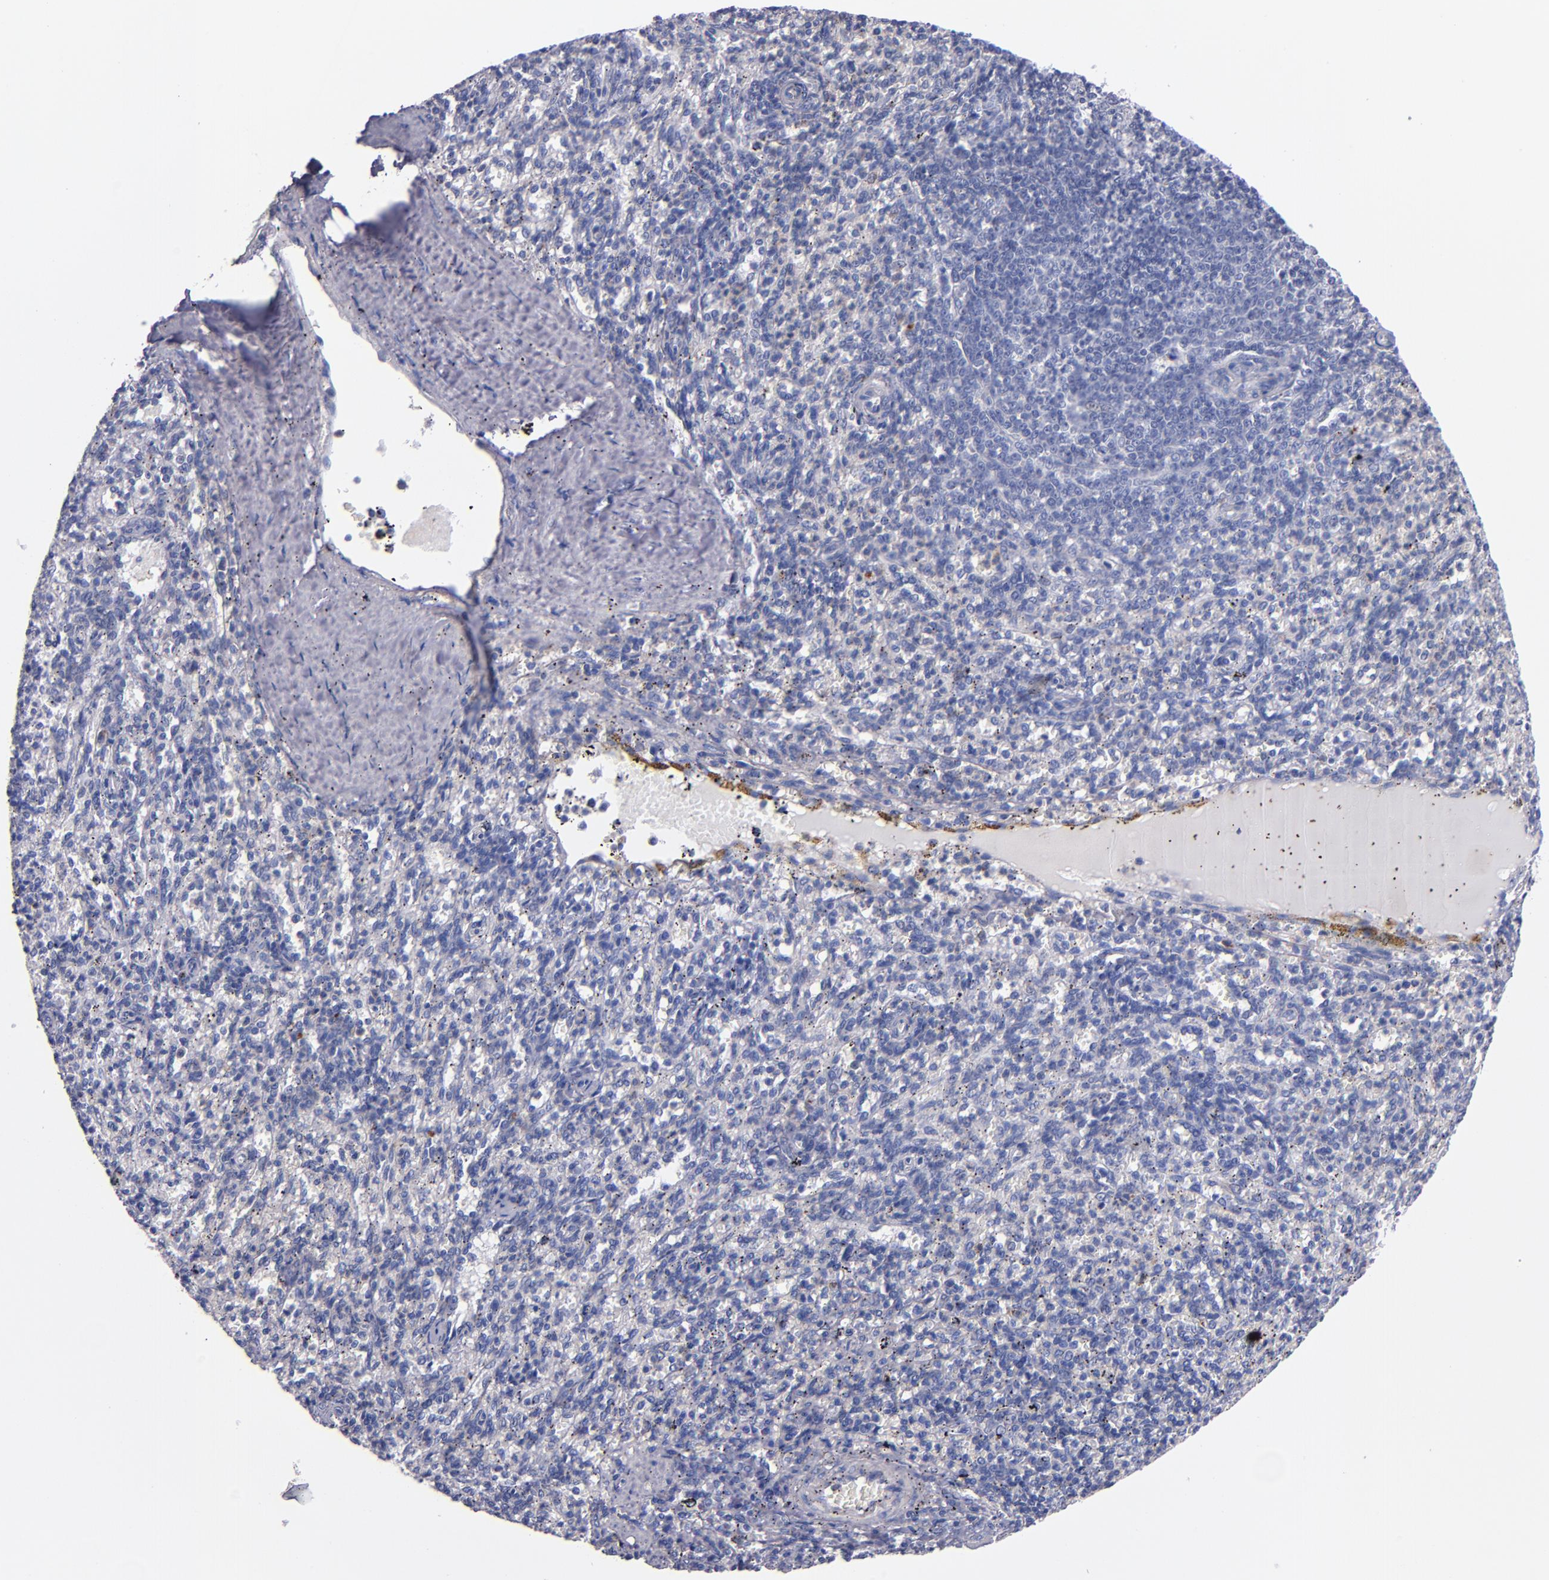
{"staining": {"intensity": "negative", "quantity": "none", "location": "none"}, "tissue": "spleen", "cell_type": "Cells in red pulp", "image_type": "normal", "snomed": [{"axis": "morphology", "description": "Normal tissue, NOS"}, {"axis": "topography", "description": "Spleen"}], "caption": "Immunohistochemical staining of unremarkable human spleen demonstrates no significant expression in cells in red pulp. (Stains: DAB IHC with hematoxylin counter stain, Microscopy: brightfield microscopy at high magnification).", "gene": "CNTNAP2", "patient": {"sex": "female", "age": 10}}